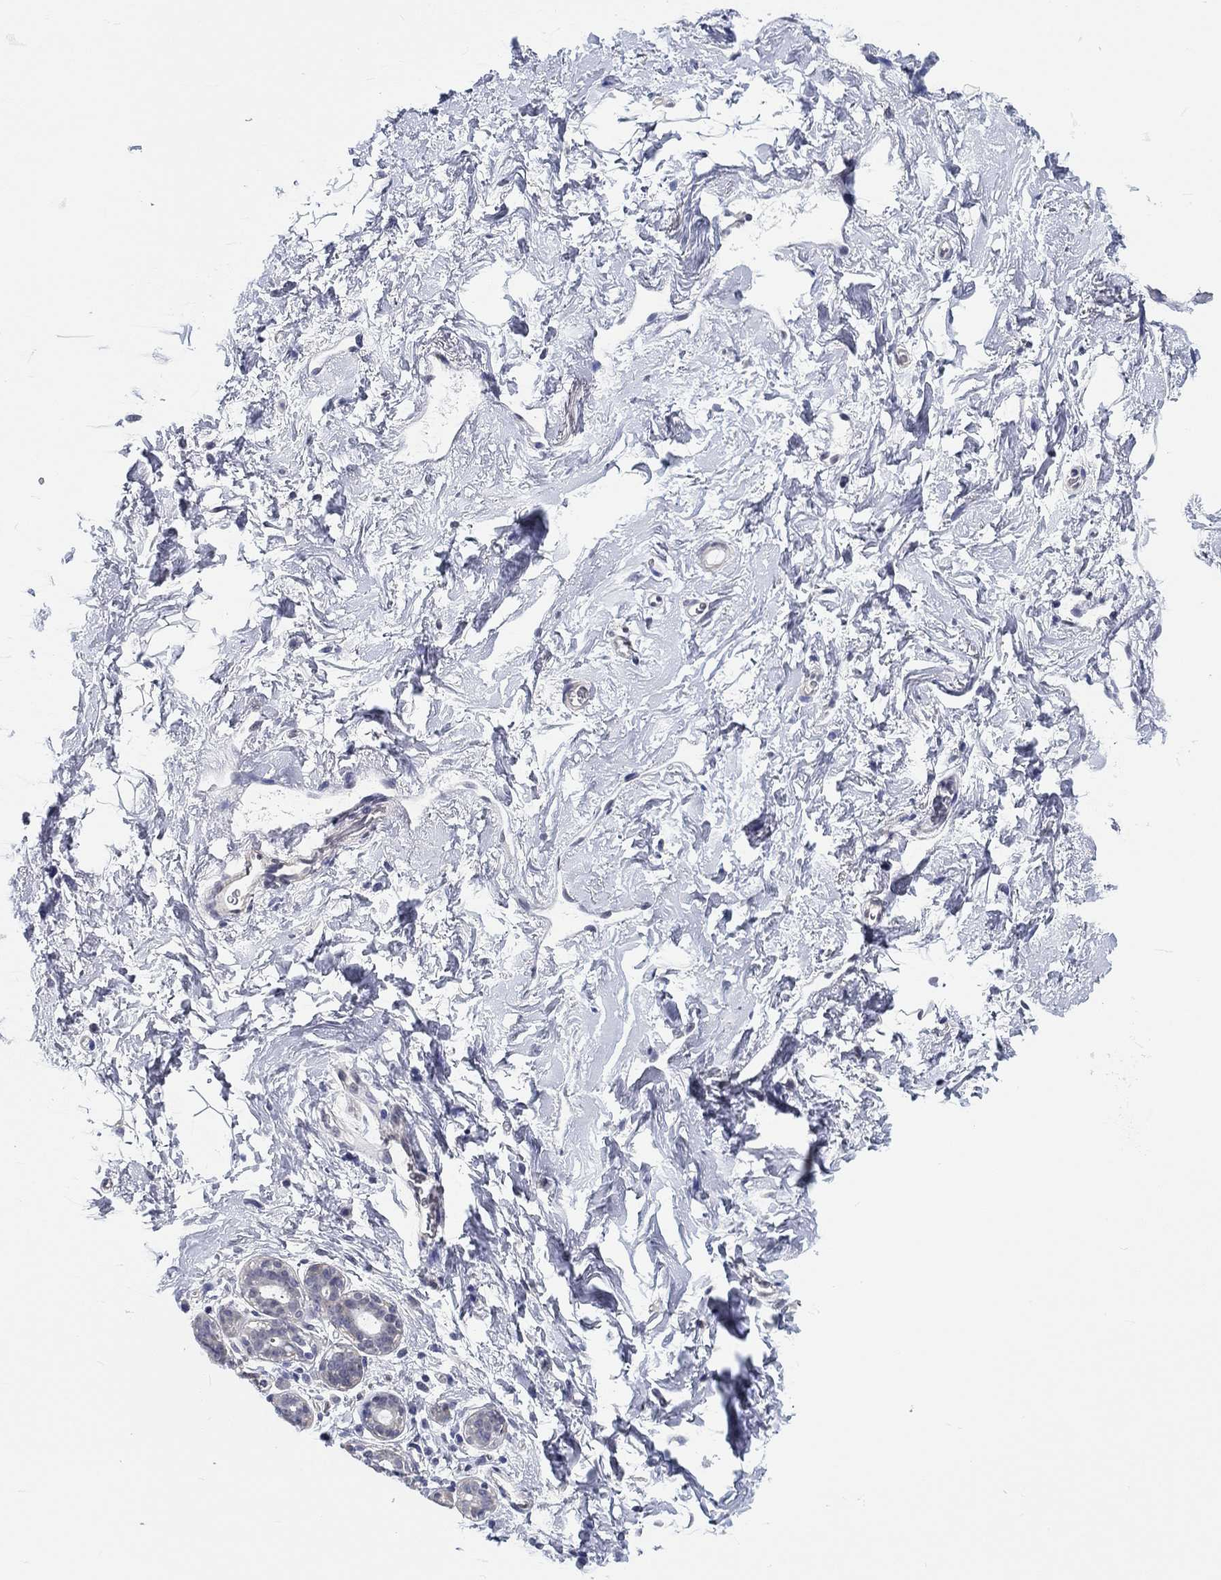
{"staining": {"intensity": "negative", "quantity": "none", "location": "none"}, "tissue": "breast", "cell_type": "Adipocytes", "image_type": "normal", "snomed": [{"axis": "morphology", "description": "Normal tissue, NOS"}, {"axis": "topography", "description": "Breast"}], "caption": "Immunohistochemistry (IHC) photomicrograph of benign human breast stained for a protein (brown), which demonstrates no expression in adipocytes. (DAB immunohistochemistry visualized using brightfield microscopy, high magnification).", "gene": "CRYGD", "patient": {"sex": "female", "age": 43}}